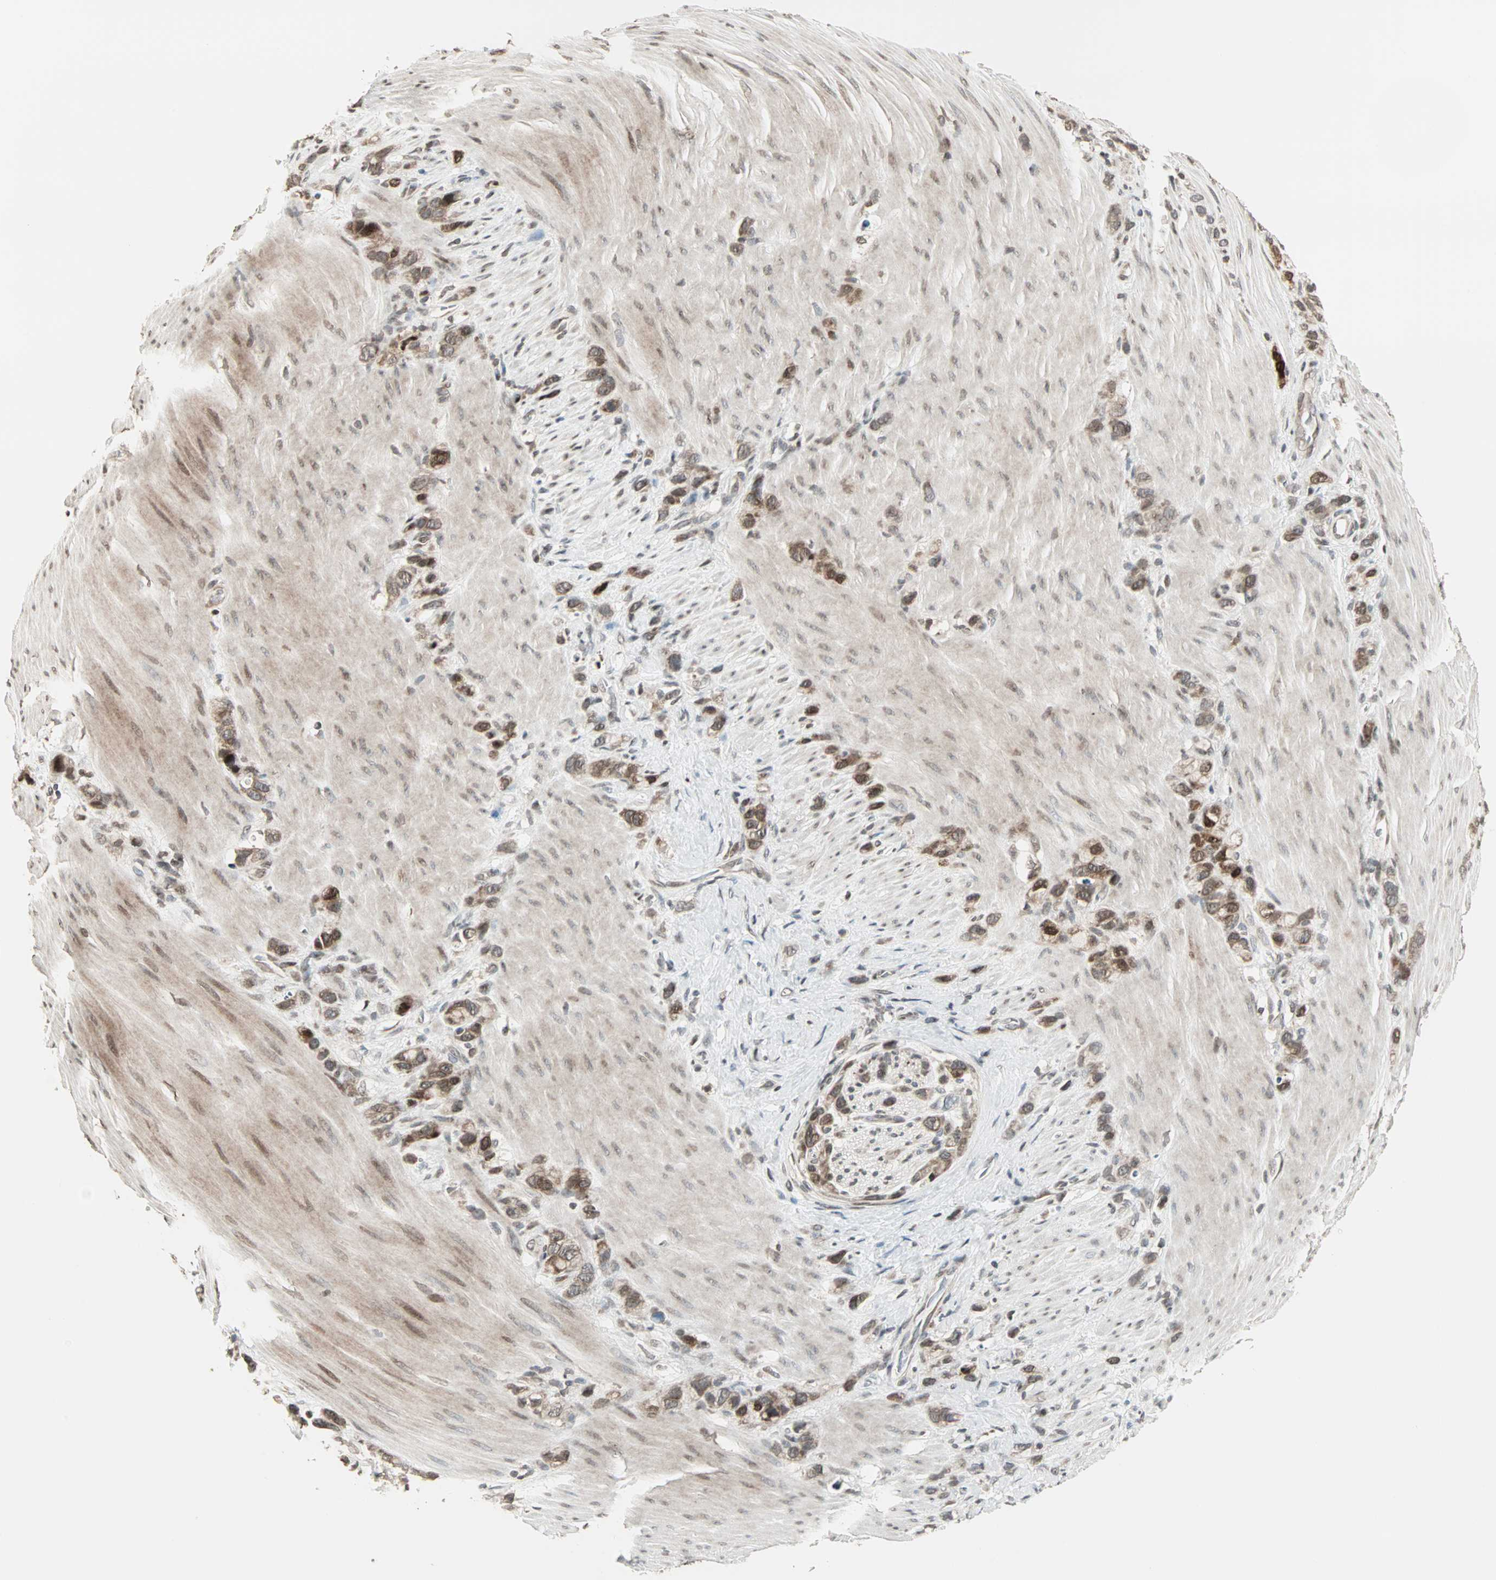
{"staining": {"intensity": "moderate", "quantity": ">75%", "location": "cytoplasmic/membranous"}, "tissue": "stomach cancer", "cell_type": "Tumor cells", "image_type": "cancer", "snomed": [{"axis": "morphology", "description": "Normal tissue, NOS"}, {"axis": "morphology", "description": "Adenocarcinoma, NOS"}, {"axis": "morphology", "description": "Adenocarcinoma, High grade"}, {"axis": "topography", "description": "Stomach, upper"}, {"axis": "topography", "description": "Stomach"}], "caption": "Adenocarcinoma (stomach) tissue shows moderate cytoplasmic/membranous expression in about >75% of tumor cells, visualized by immunohistochemistry. (Brightfield microscopy of DAB IHC at high magnification).", "gene": "CBLC", "patient": {"sex": "female", "age": 65}}